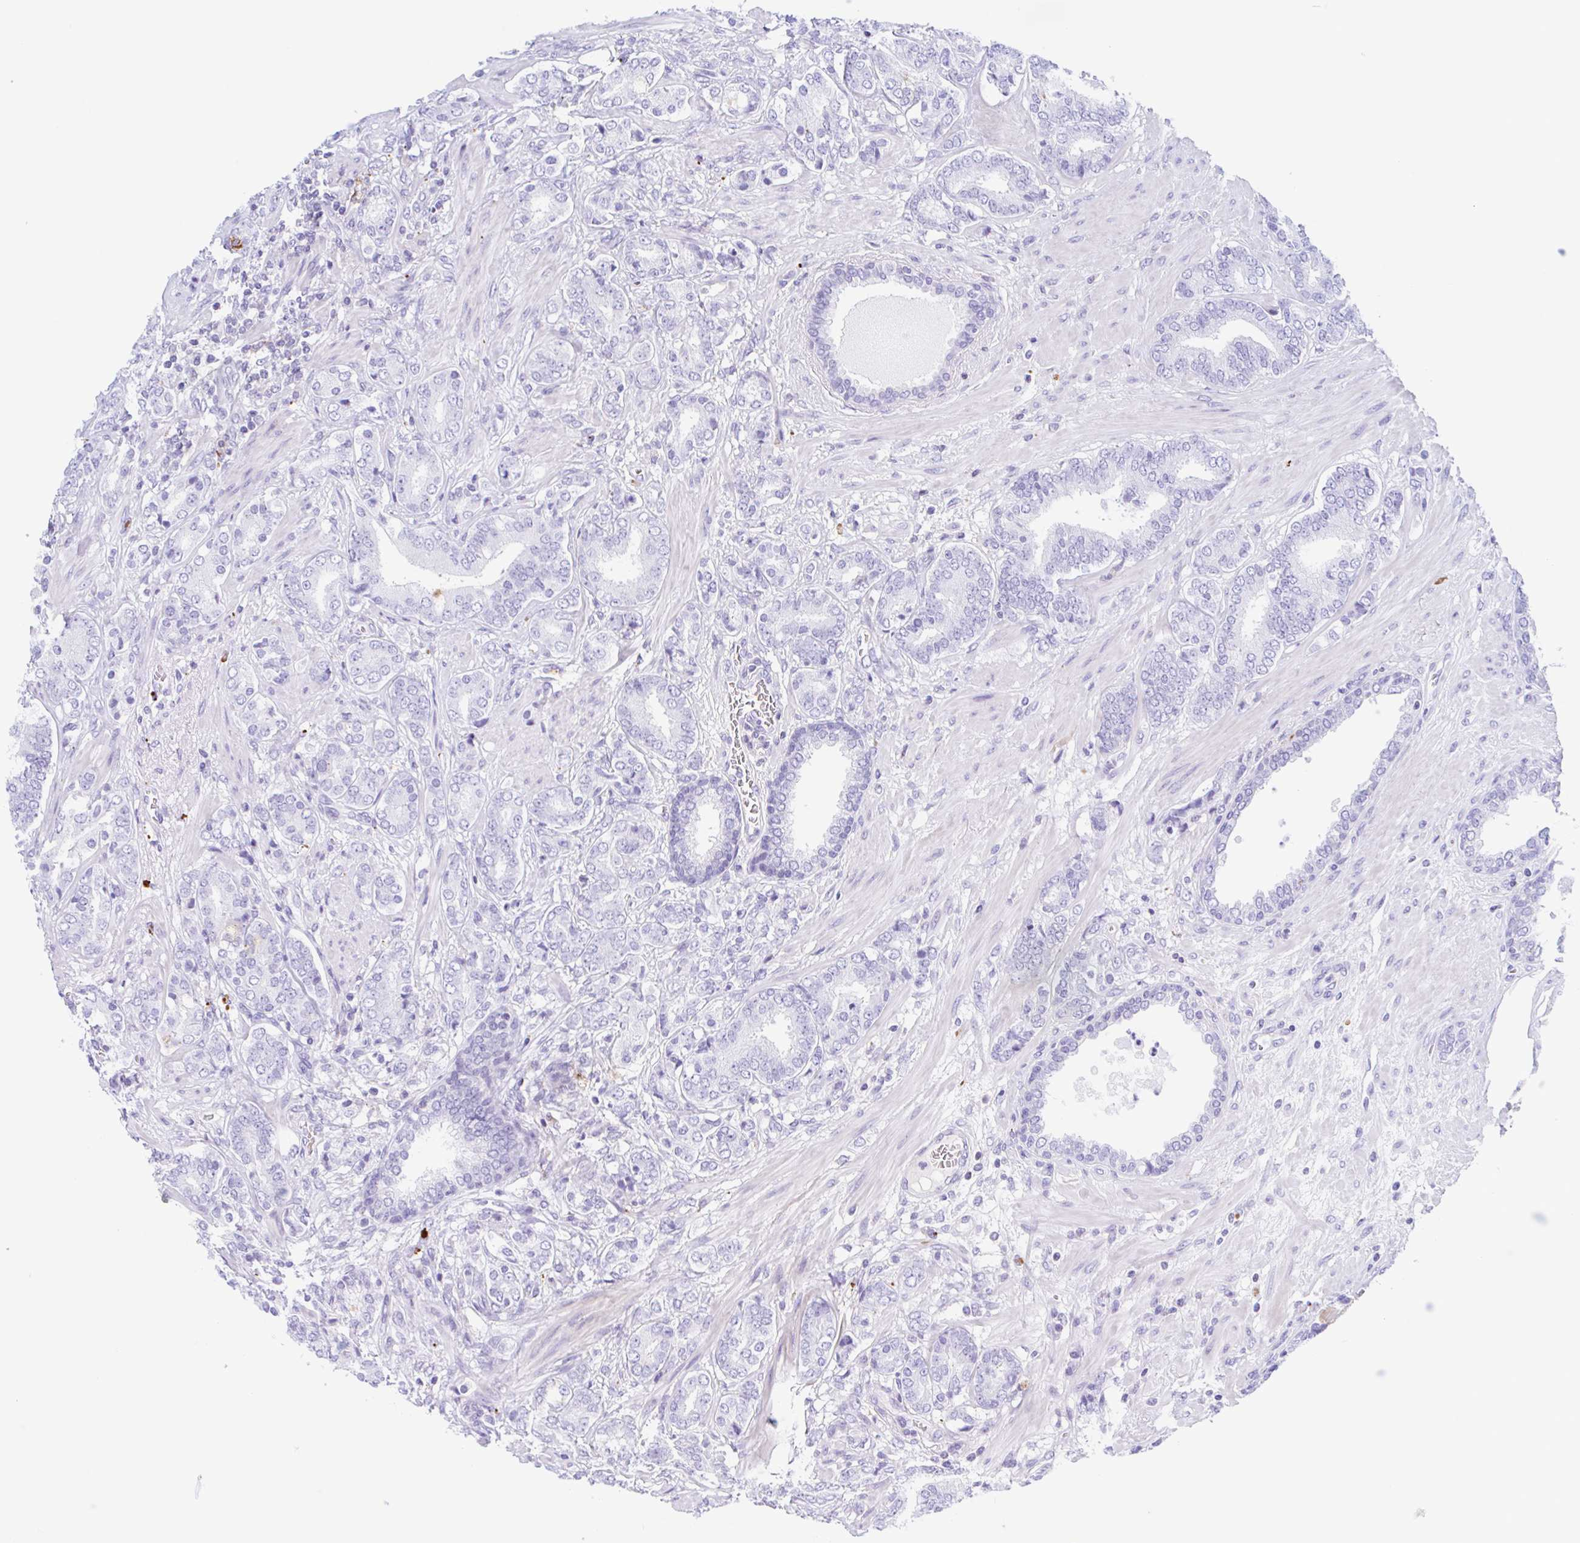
{"staining": {"intensity": "negative", "quantity": "none", "location": "none"}, "tissue": "prostate cancer", "cell_type": "Tumor cells", "image_type": "cancer", "snomed": [{"axis": "morphology", "description": "Adenocarcinoma, High grade"}, {"axis": "topography", "description": "Prostate"}], "caption": "Immunohistochemical staining of human prostate adenocarcinoma (high-grade) shows no significant positivity in tumor cells. The staining is performed using DAB brown chromogen with nuclei counter-stained in using hematoxylin.", "gene": "ANKRD9", "patient": {"sex": "male", "age": 62}}